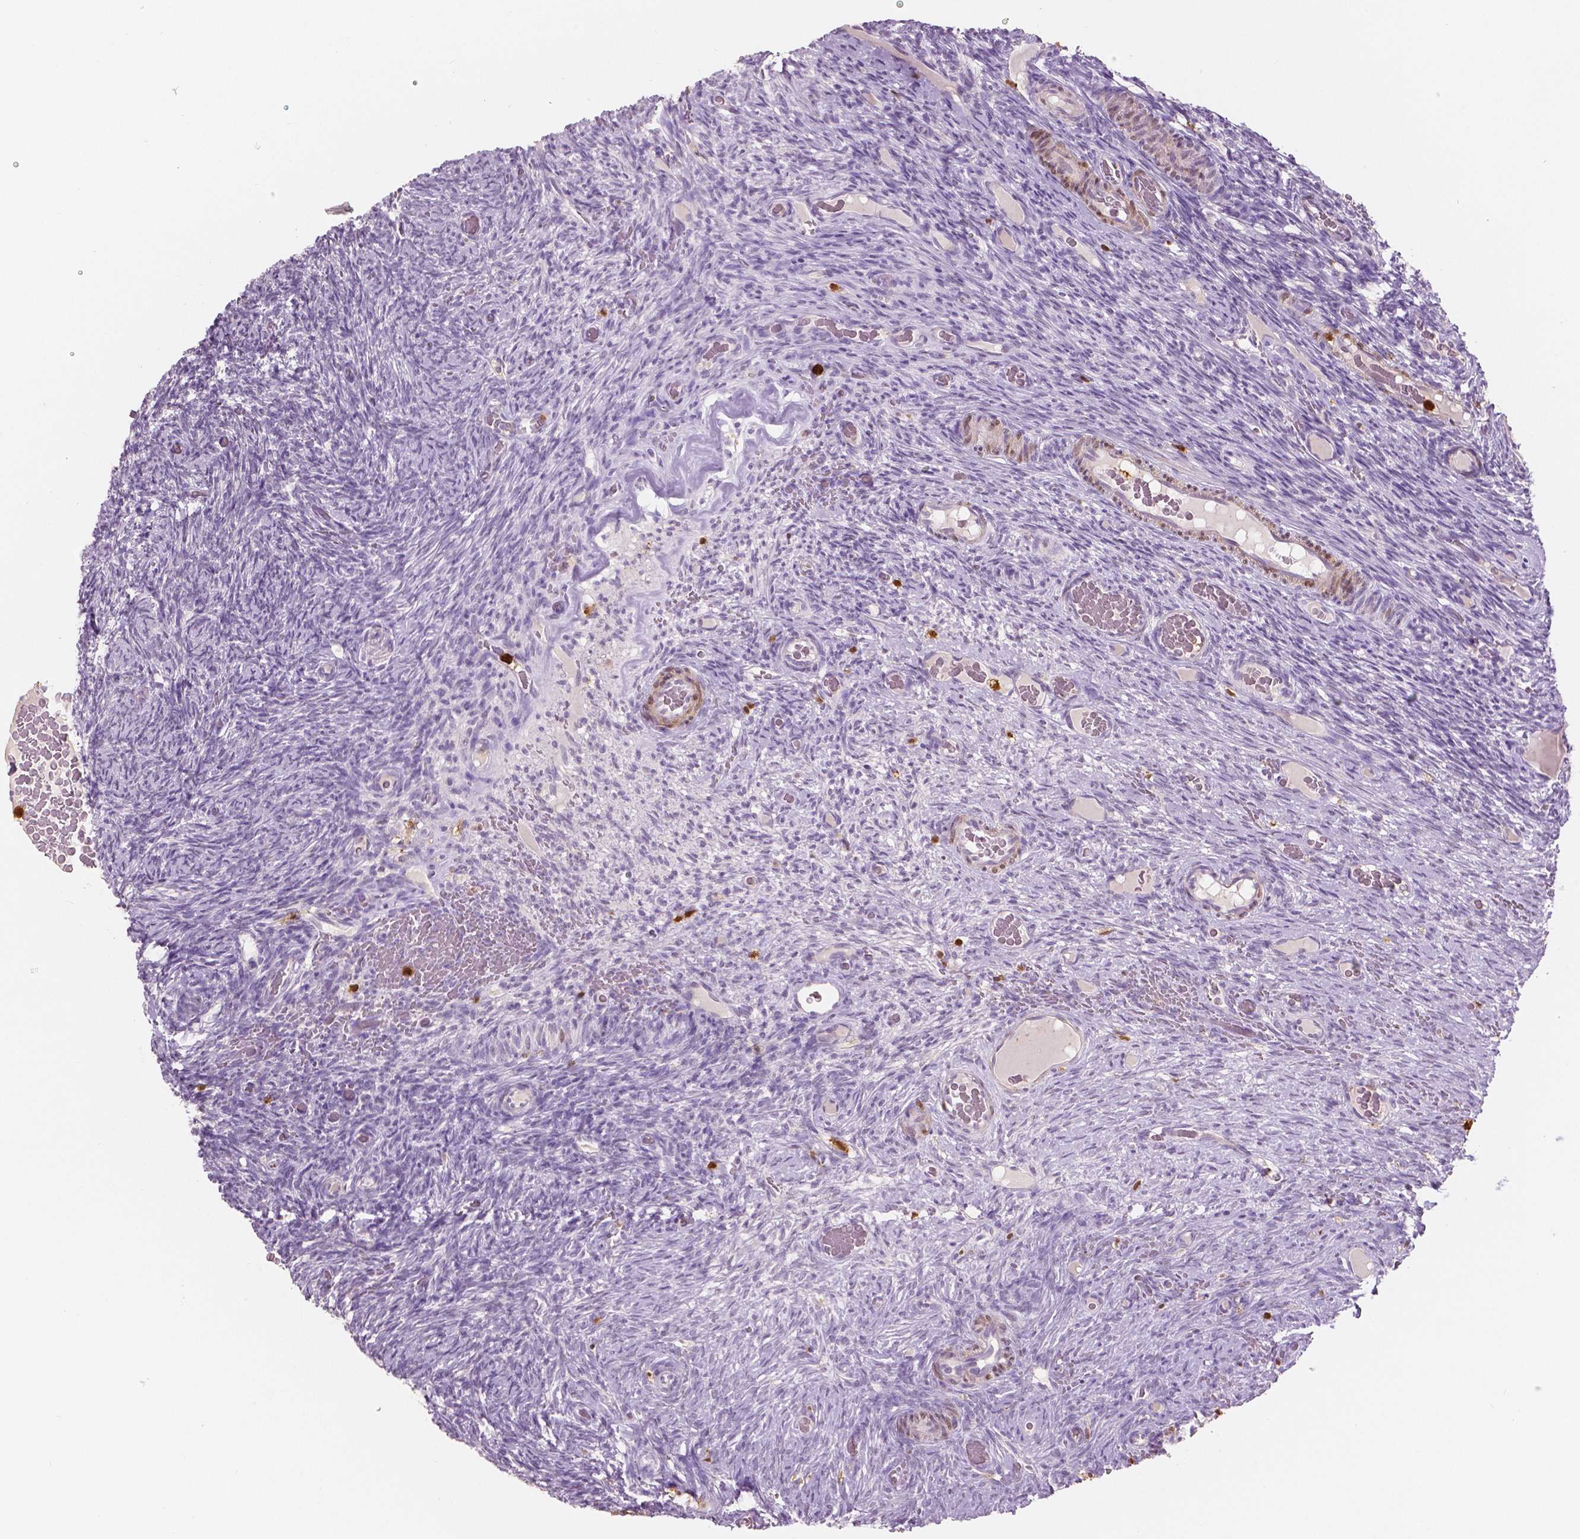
{"staining": {"intensity": "negative", "quantity": "none", "location": "none"}, "tissue": "ovary", "cell_type": "Follicle cells", "image_type": "normal", "snomed": [{"axis": "morphology", "description": "Normal tissue, NOS"}, {"axis": "topography", "description": "Ovary"}], "caption": "This is a micrograph of immunohistochemistry (IHC) staining of unremarkable ovary, which shows no staining in follicle cells.", "gene": "S100A4", "patient": {"sex": "female", "age": 34}}